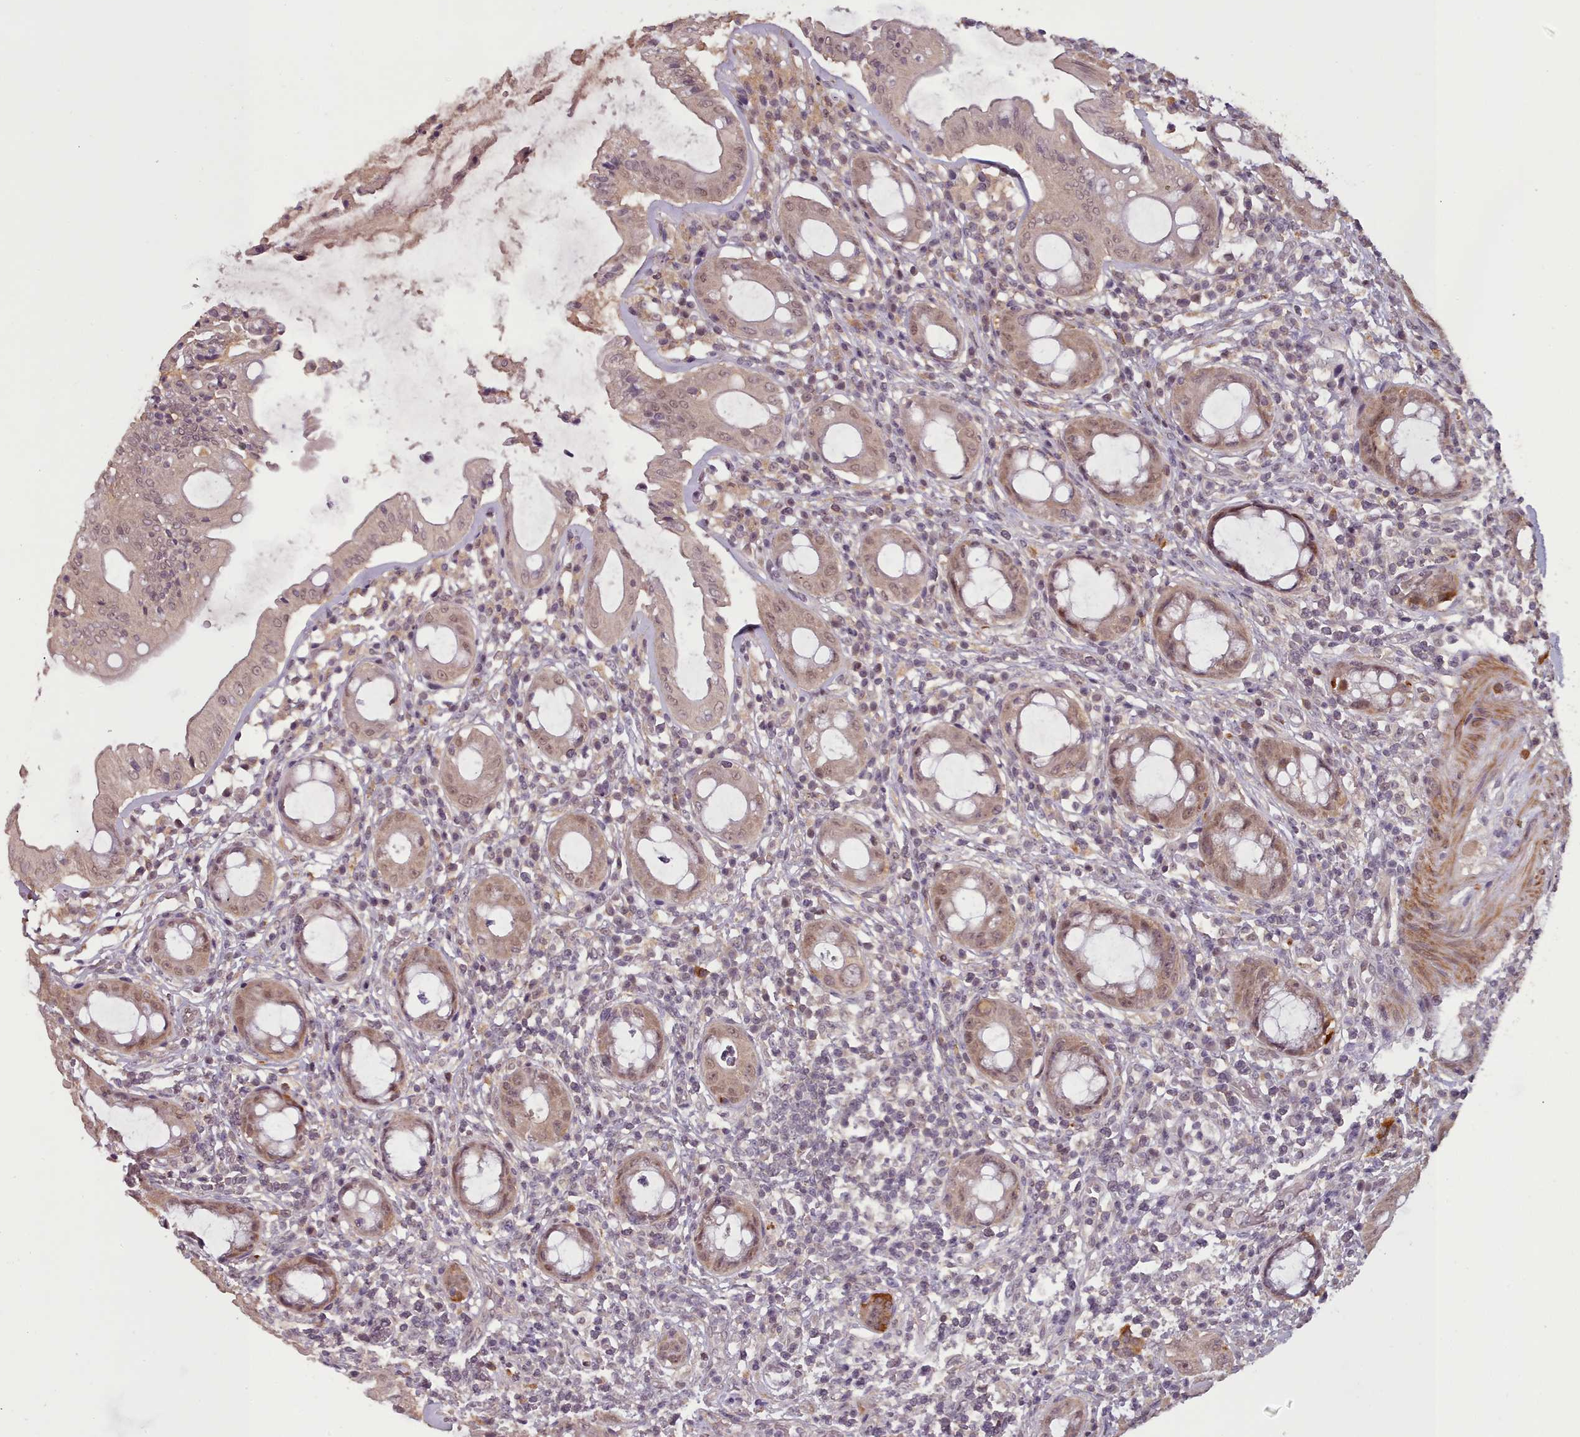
{"staining": {"intensity": "moderate", "quantity": ">75%", "location": "cytoplasmic/membranous,nuclear"}, "tissue": "rectum", "cell_type": "Glandular cells", "image_type": "normal", "snomed": [{"axis": "morphology", "description": "Normal tissue, NOS"}, {"axis": "topography", "description": "Rectum"}], "caption": "Unremarkable rectum exhibits moderate cytoplasmic/membranous,nuclear staining in approximately >75% of glandular cells.", "gene": "CDC6", "patient": {"sex": "female", "age": 57}}